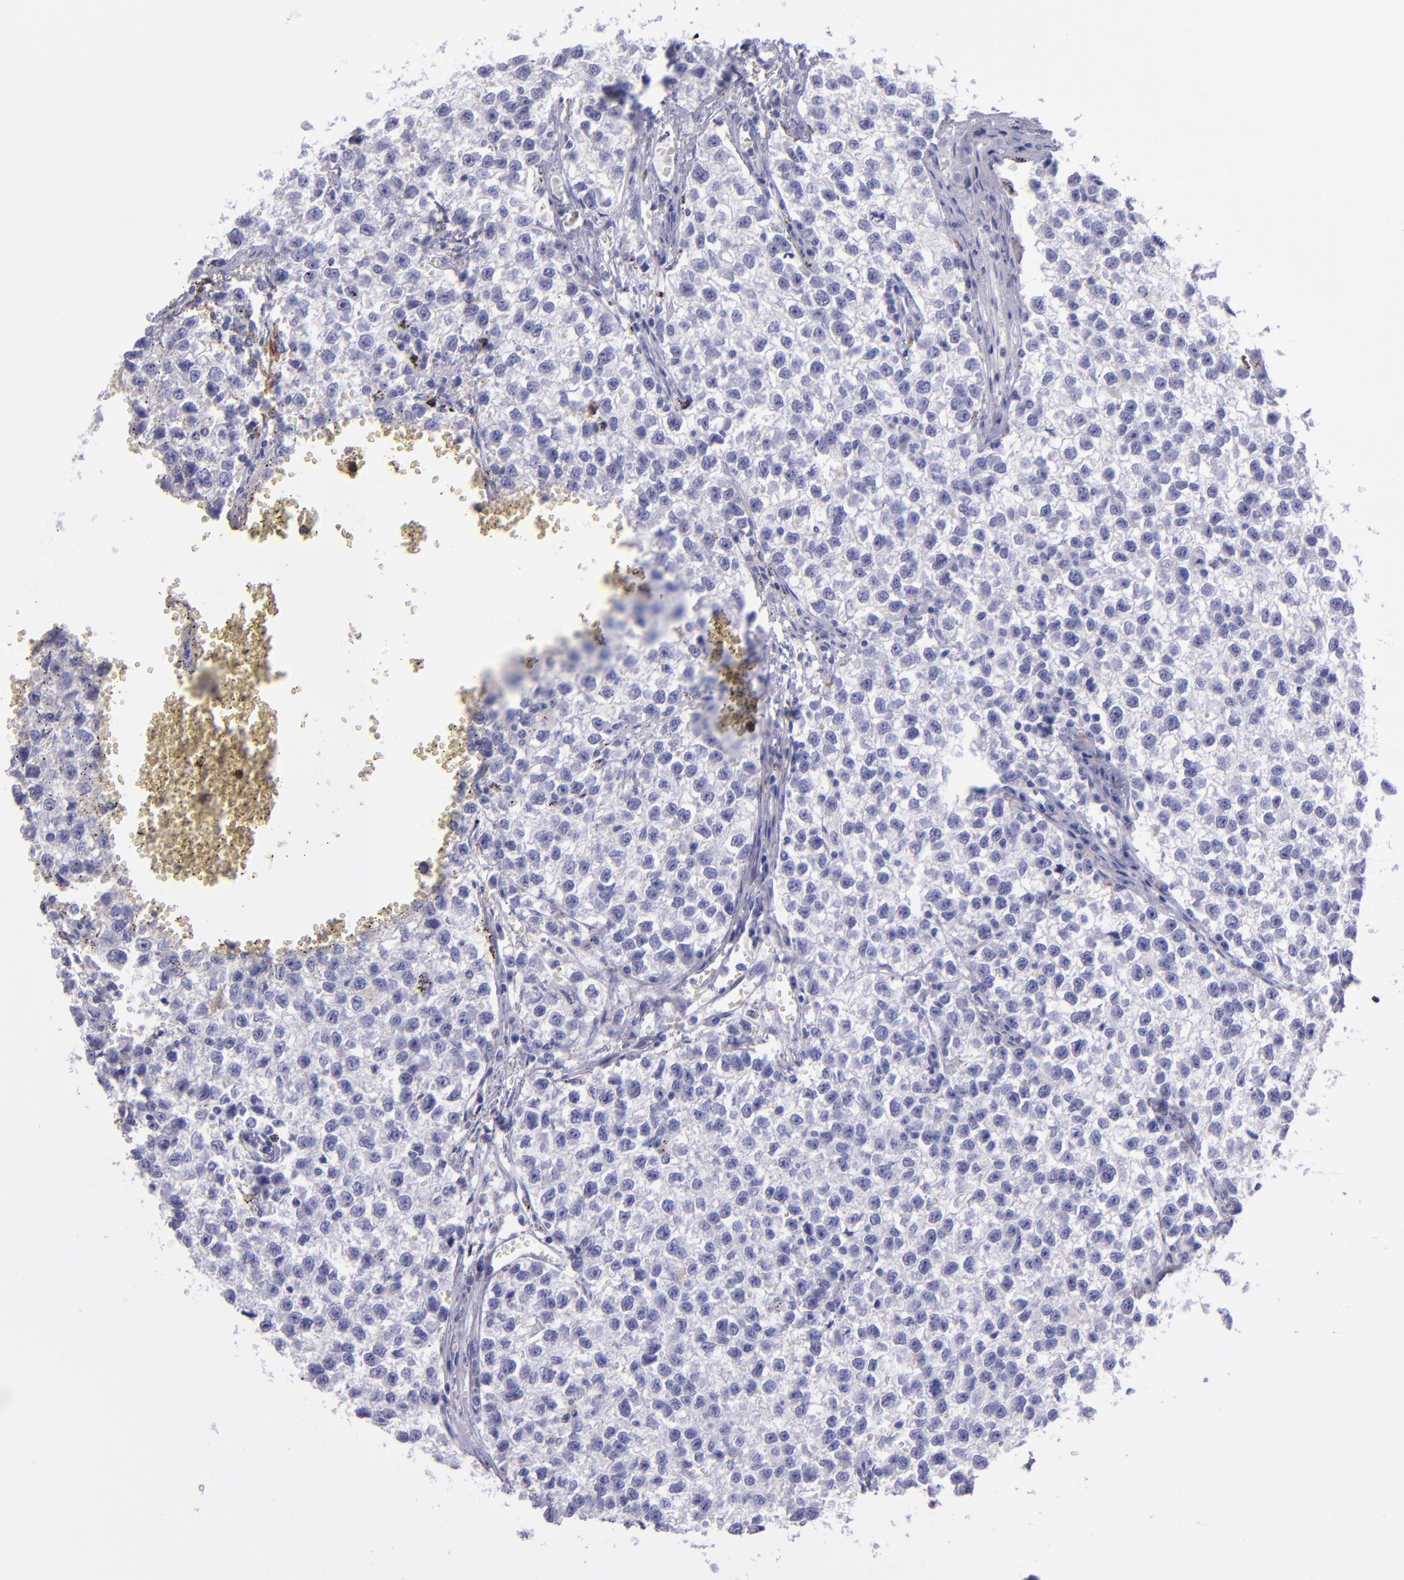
{"staining": {"intensity": "negative", "quantity": "none", "location": "none"}, "tissue": "testis cancer", "cell_type": "Tumor cells", "image_type": "cancer", "snomed": [{"axis": "morphology", "description": "Seminoma, NOS"}, {"axis": "topography", "description": "Testis"}], "caption": "Protein analysis of seminoma (testis) exhibits no significant staining in tumor cells.", "gene": "CR1", "patient": {"sex": "male", "age": 35}}